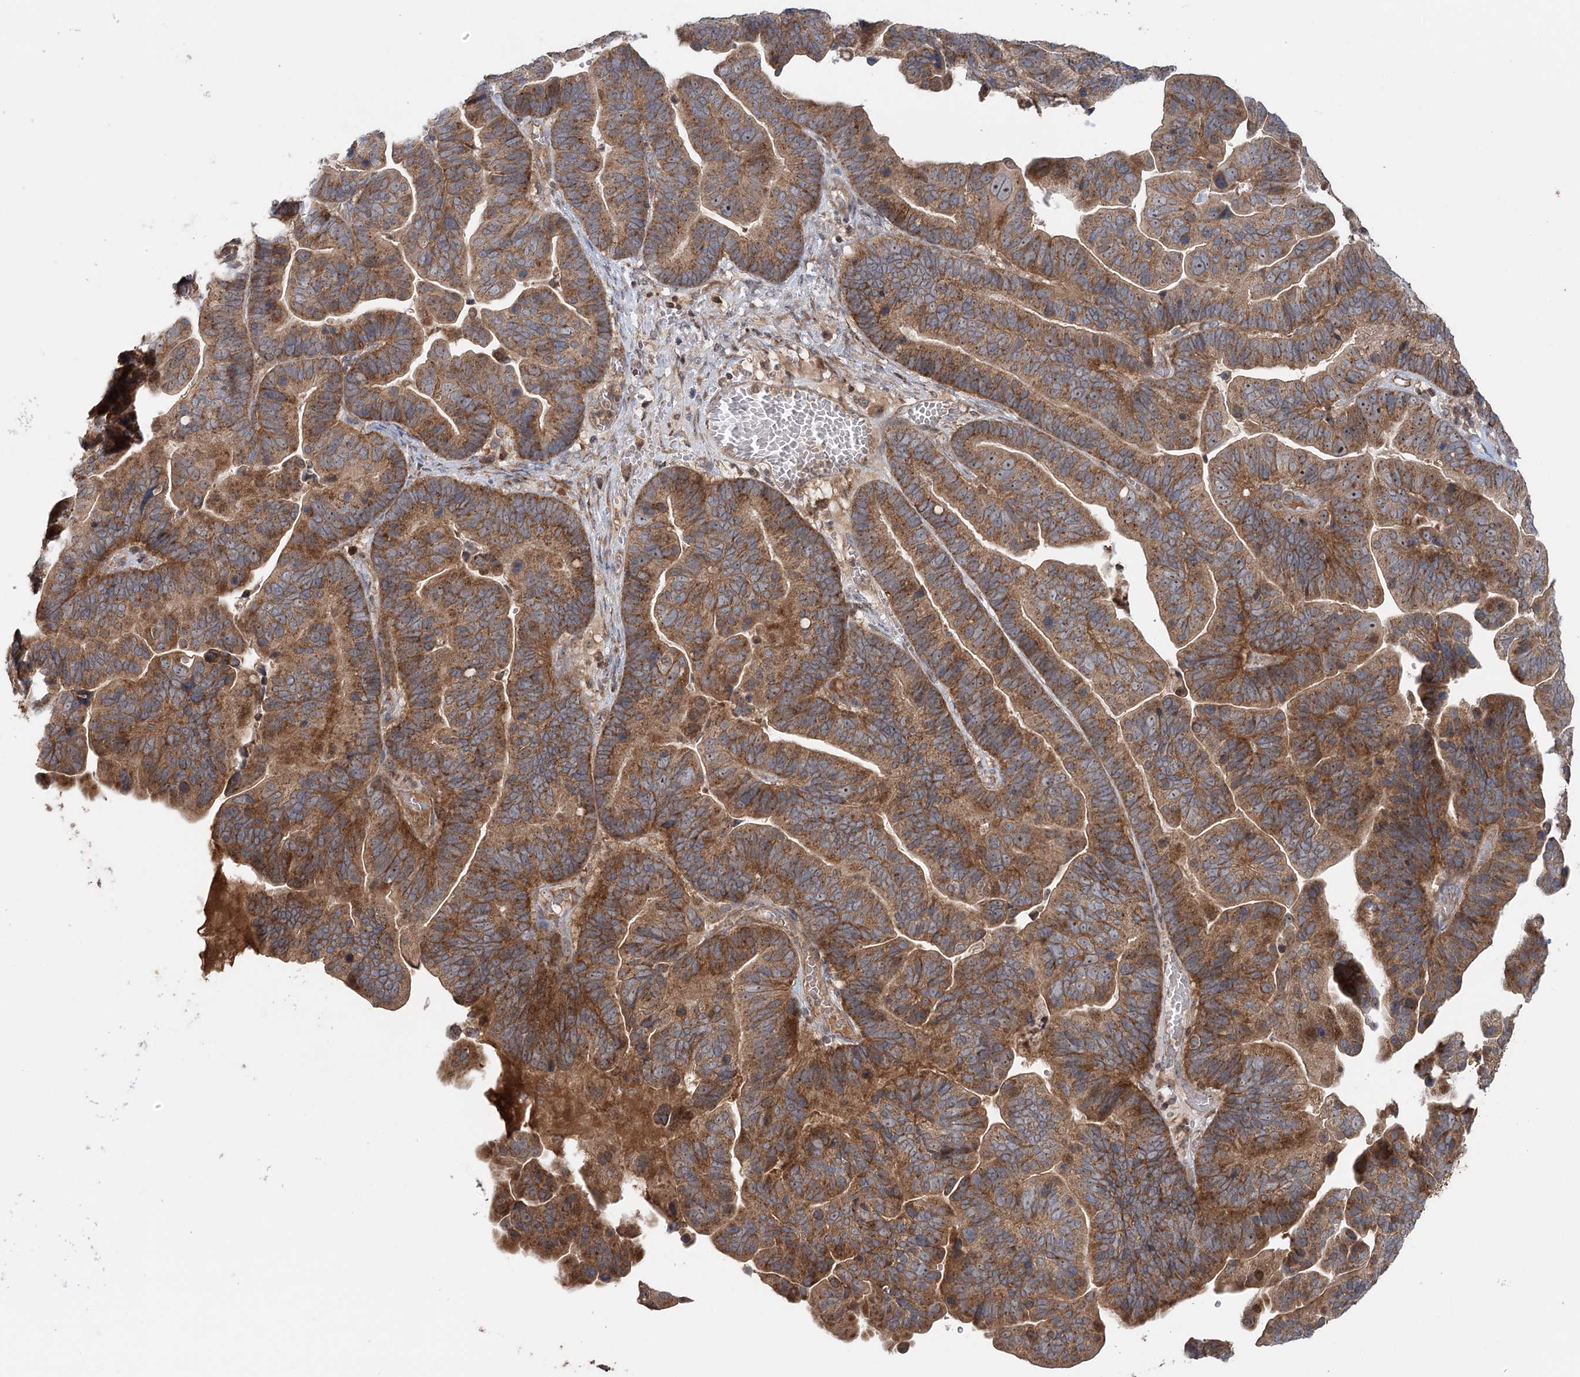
{"staining": {"intensity": "moderate", "quantity": ">75%", "location": "cytoplasmic/membranous,nuclear"}, "tissue": "ovarian cancer", "cell_type": "Tumor cells", "image_type": "cancer", "snomed": [{"axis": "morphology", "description": "Cystadenocarcinoma, serous, NOS"}, {"axis": "topography", "description": "Ovary"}], "caption": "Immunohistochemistry (IHC) staining of ovarian serous cystadenocarcinoma, which exhibits medium levels of moderate cytoplasmic/membranous and nuclear staining in approximately >75% of tumor cells indicating moderate cytoplasmic/membranous and nuclear protein positivity. The staining was performed using DAB (3,3'-diaminobenzidine) (brown) for protein detection and nuclei were counterstained in hematoxylin (blue).", "gene": "RAPGEF6", "patient": {"sex": "female", "age": 56}}